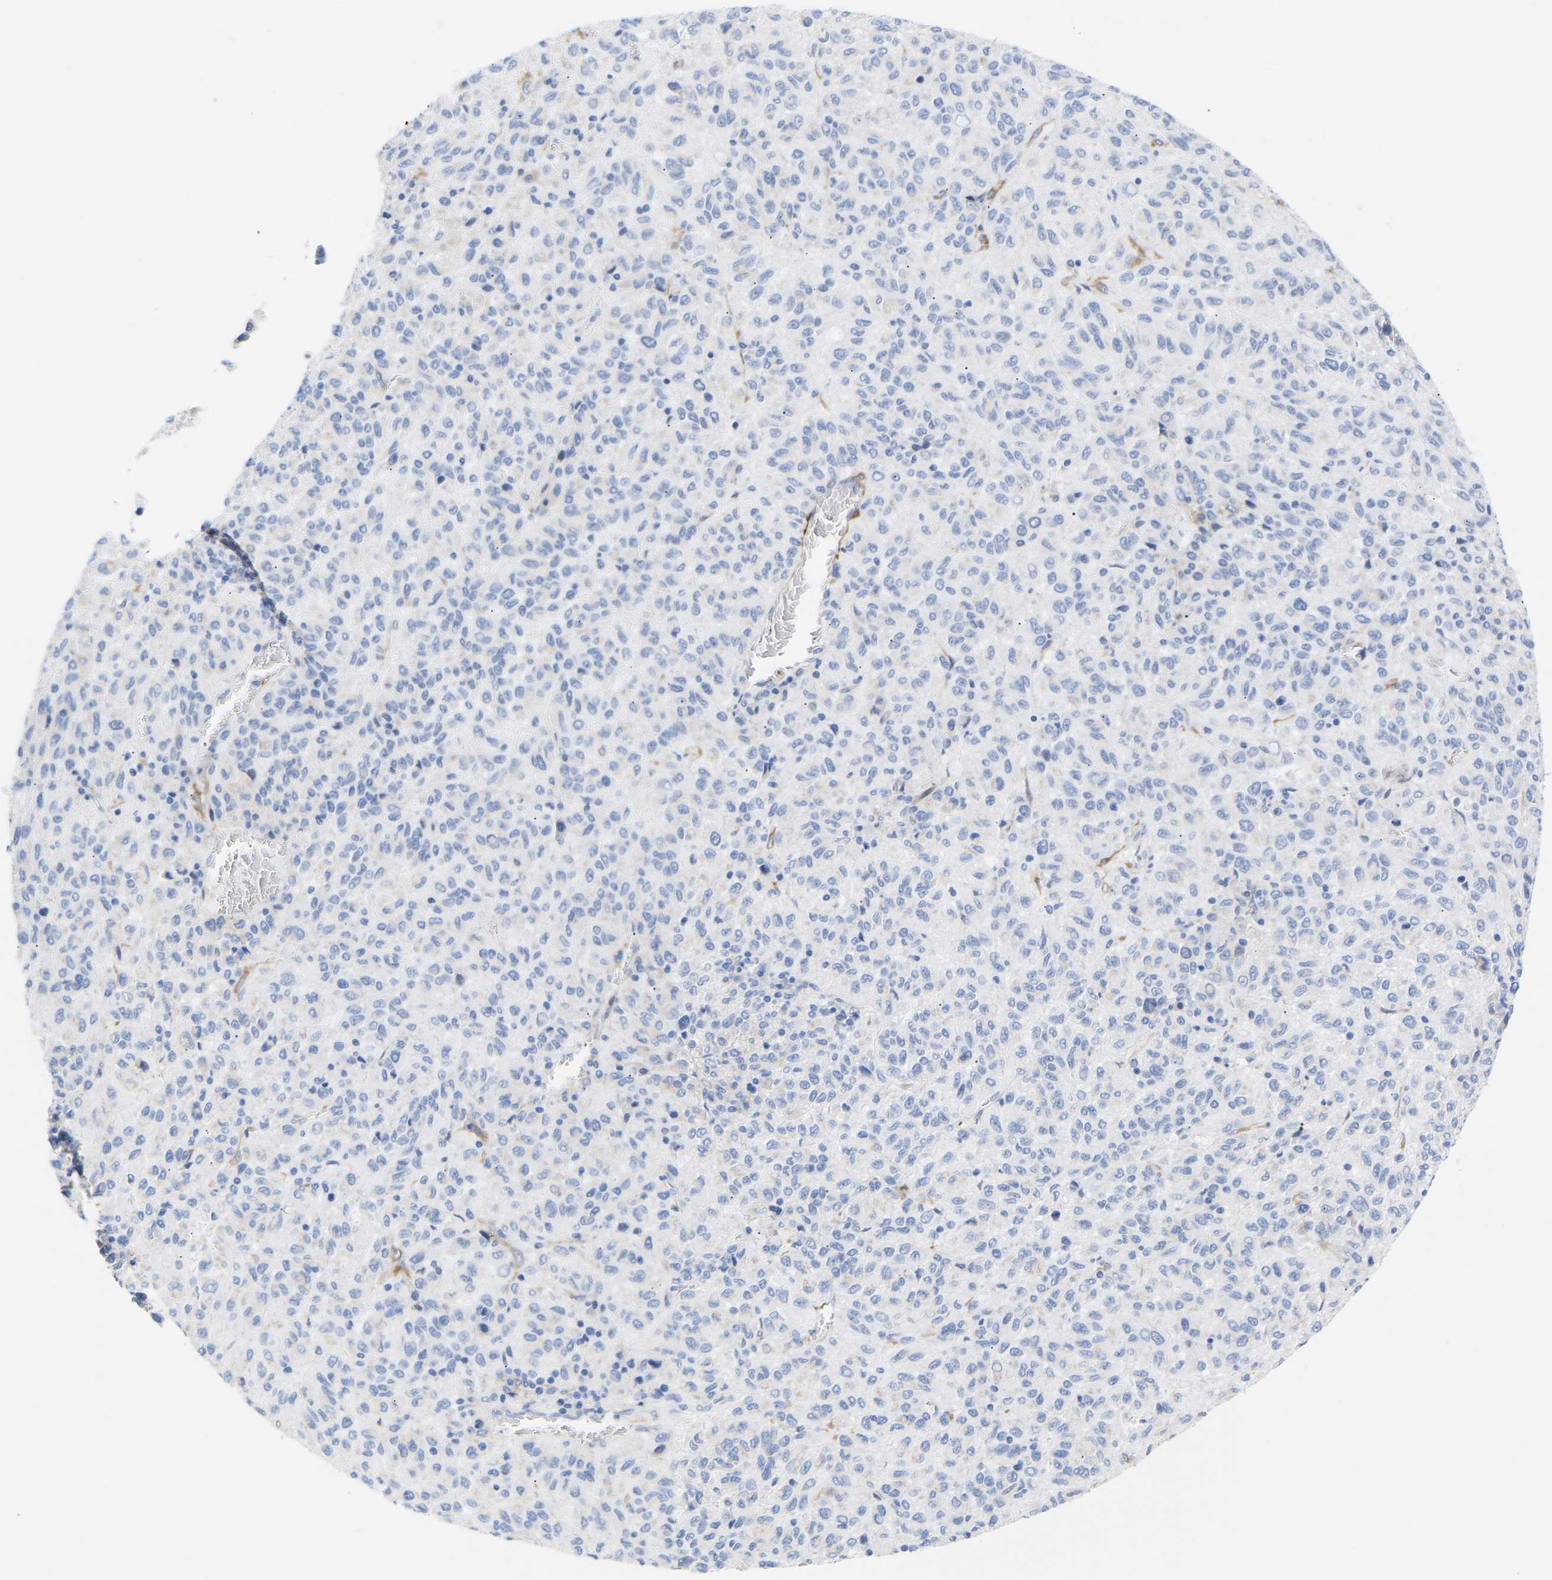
{"staining": {"intensity": "negative", "quantity": "none", "location": "none"}, "tissue": "melanoma", "cell_type": "Tumor cells", "image_type": "cancer", "snomed": [{"axis": "morphology", "description": "Malignant melanoma, Metastatic site"}, {"axis": "topography", "description": "Lung"}], "caption": "High magnification brightfield microscopy of melanoma stained with DAB (brown) and counterstained with hematoxylin (blue): tumor cells show no significant staining.", "gene": "AMPH", "patient": {"sex": "male", "age": 64}}